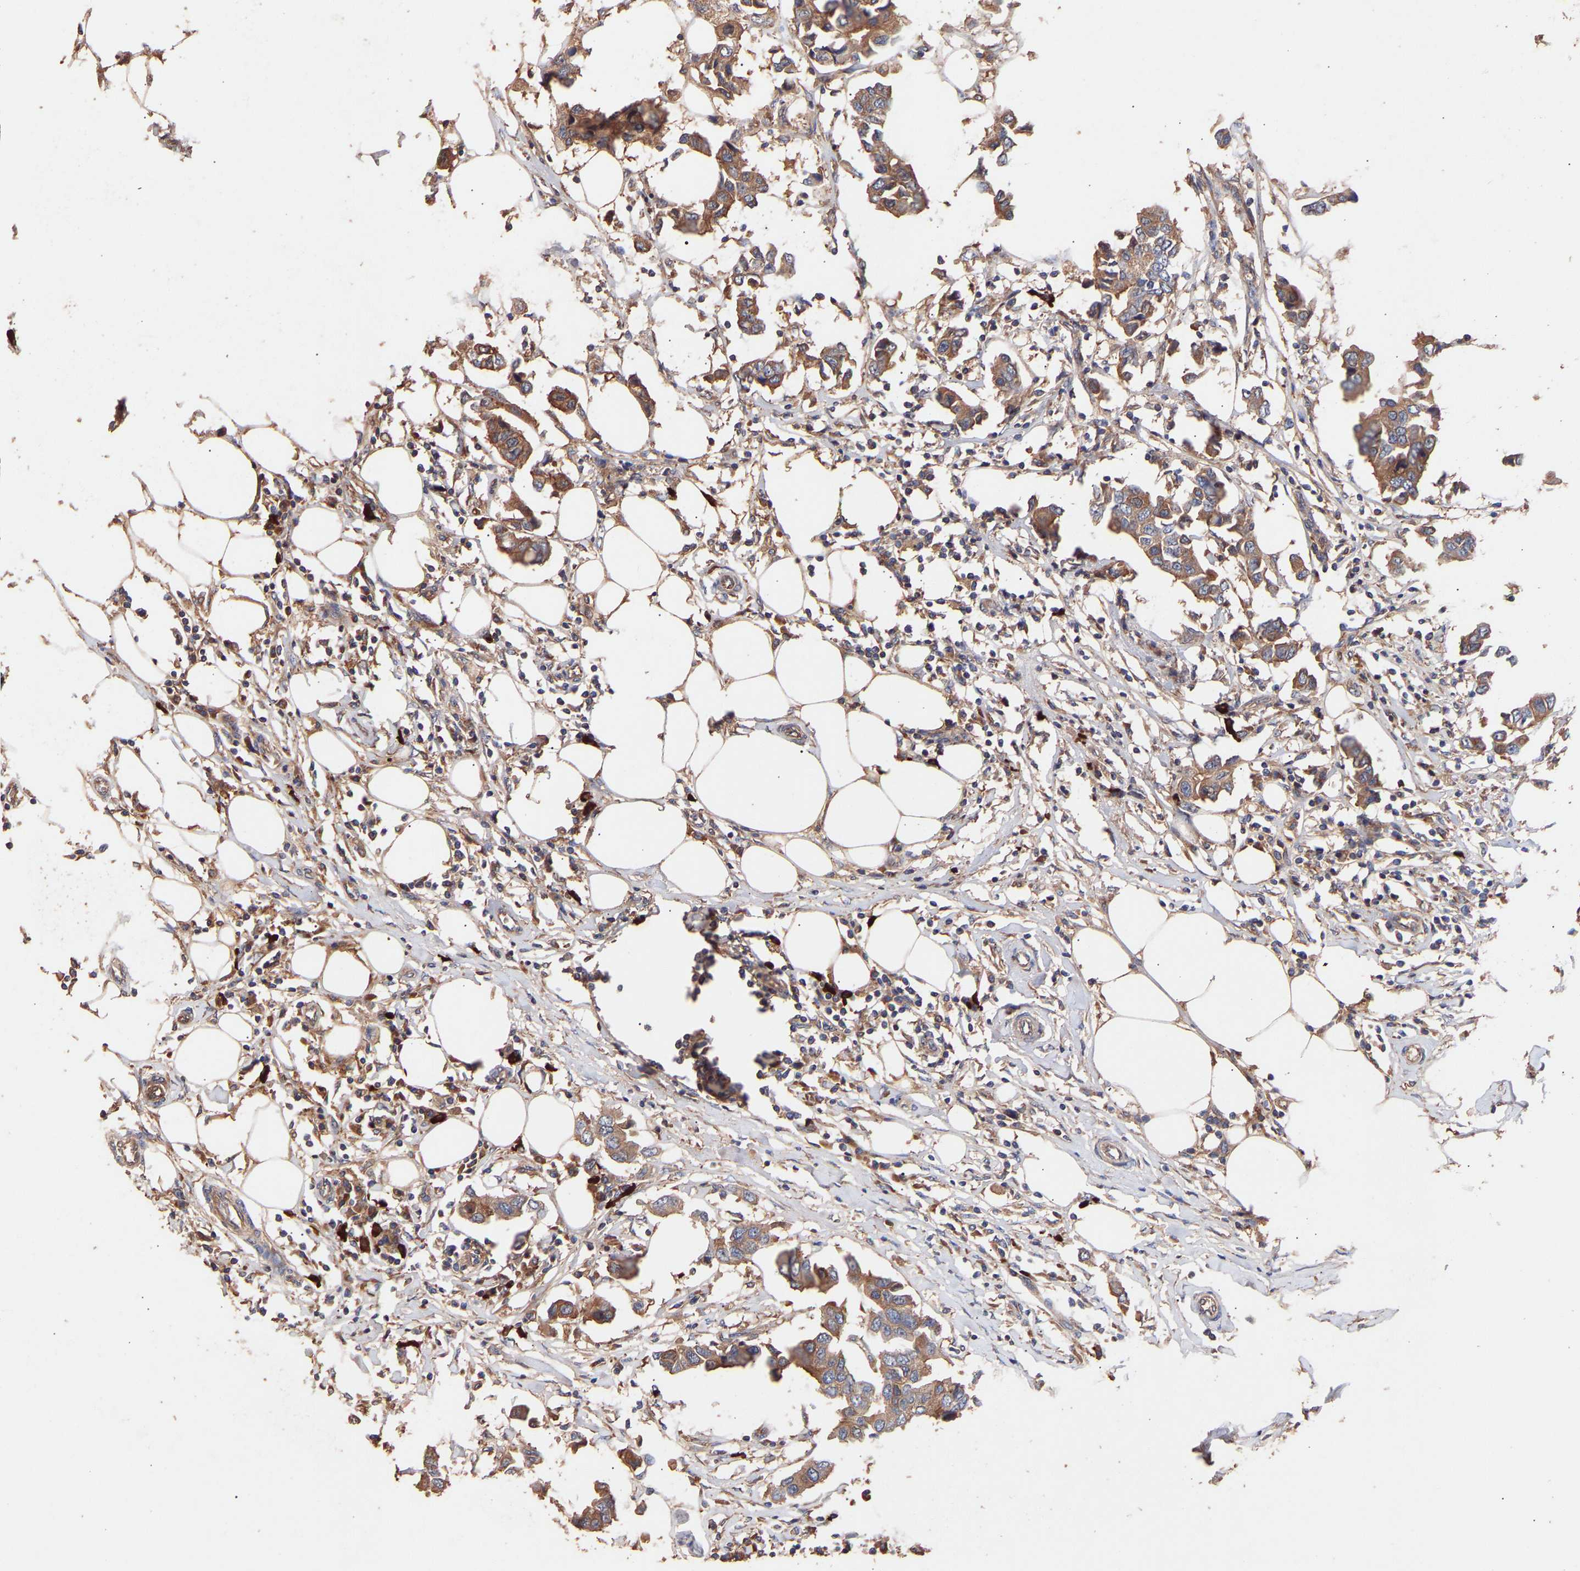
{"staining": {"intensity": "moderate", "quantity": ">75%", "location": "cytoplasmic/membranous"}, "tissue": "breast cancer", "cell_type": "Tumor cells", "image_type": "cancer", "snomed": [{"axis": "morphology", "description": "Duct carcinoma"}, {"axis": "topography", "description": "Breast"}], "caption": "Moderate cytoplasmic/membranous protein staining is seen in about >75% of tumor cells in infiltrating ductal carcinoma (breast). Nuclei are stained in blue.", "gene": "TMEM268", "patient": {"sex": "female", "age": 80}}